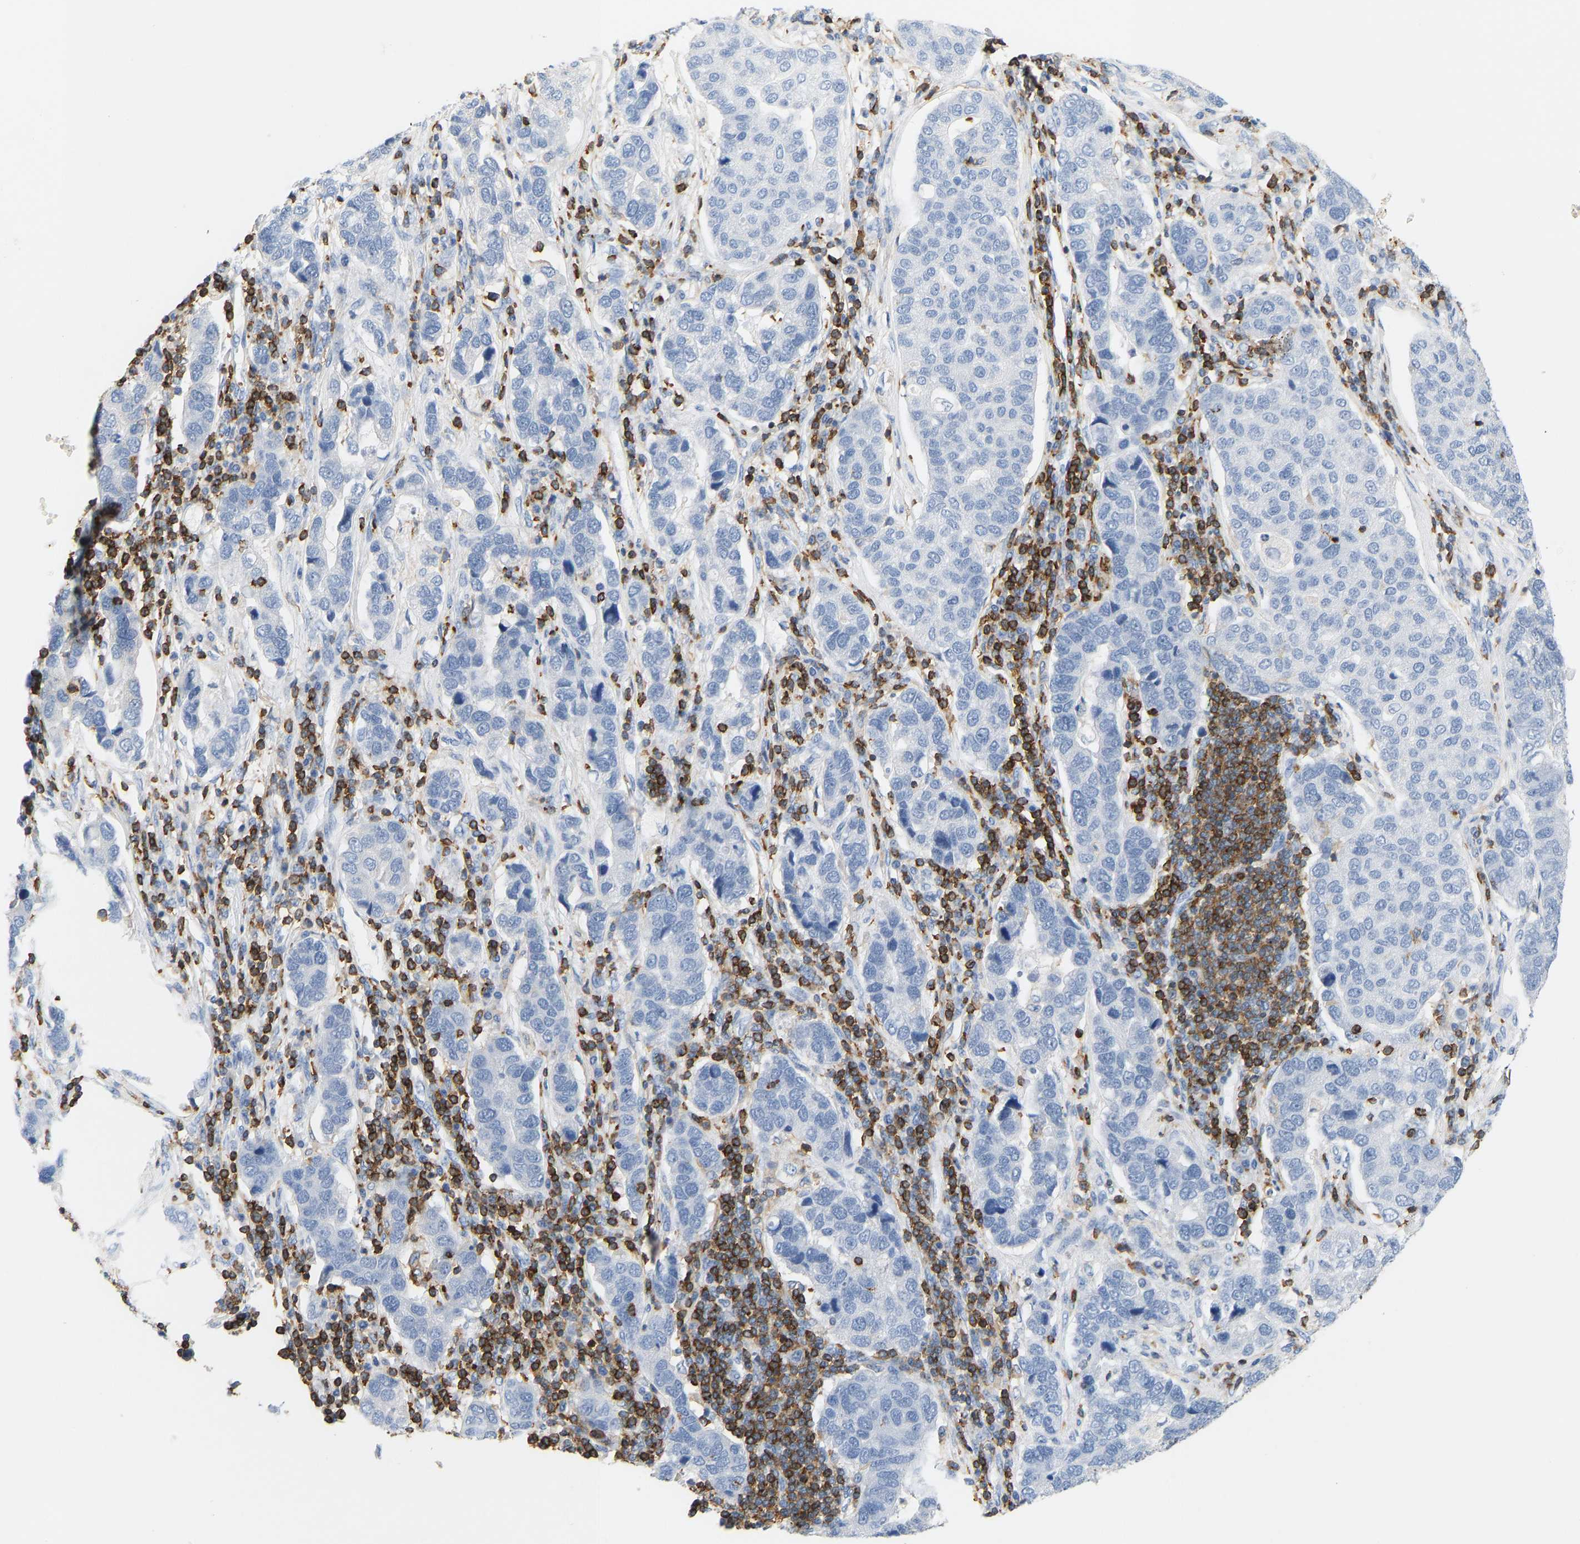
{"staining": {"intensity": "negative", "quantity": "none", "location": "none"}, "tissue": "pancreatic cancer", "cell_type": "Tumor cells", "image_type": "cancer", "snomed": [{"axis": "morphology", "description": "Adenocarcinoma, NOS"}, {"axis": "topography", "description": "Pancreas"}], "caption": "Pancreatic cancer was stained to show a protein in brown. There is no significant expression in tumor cells.", "gene": "EVL", "patient": {"sex": "female", "age": 61}}